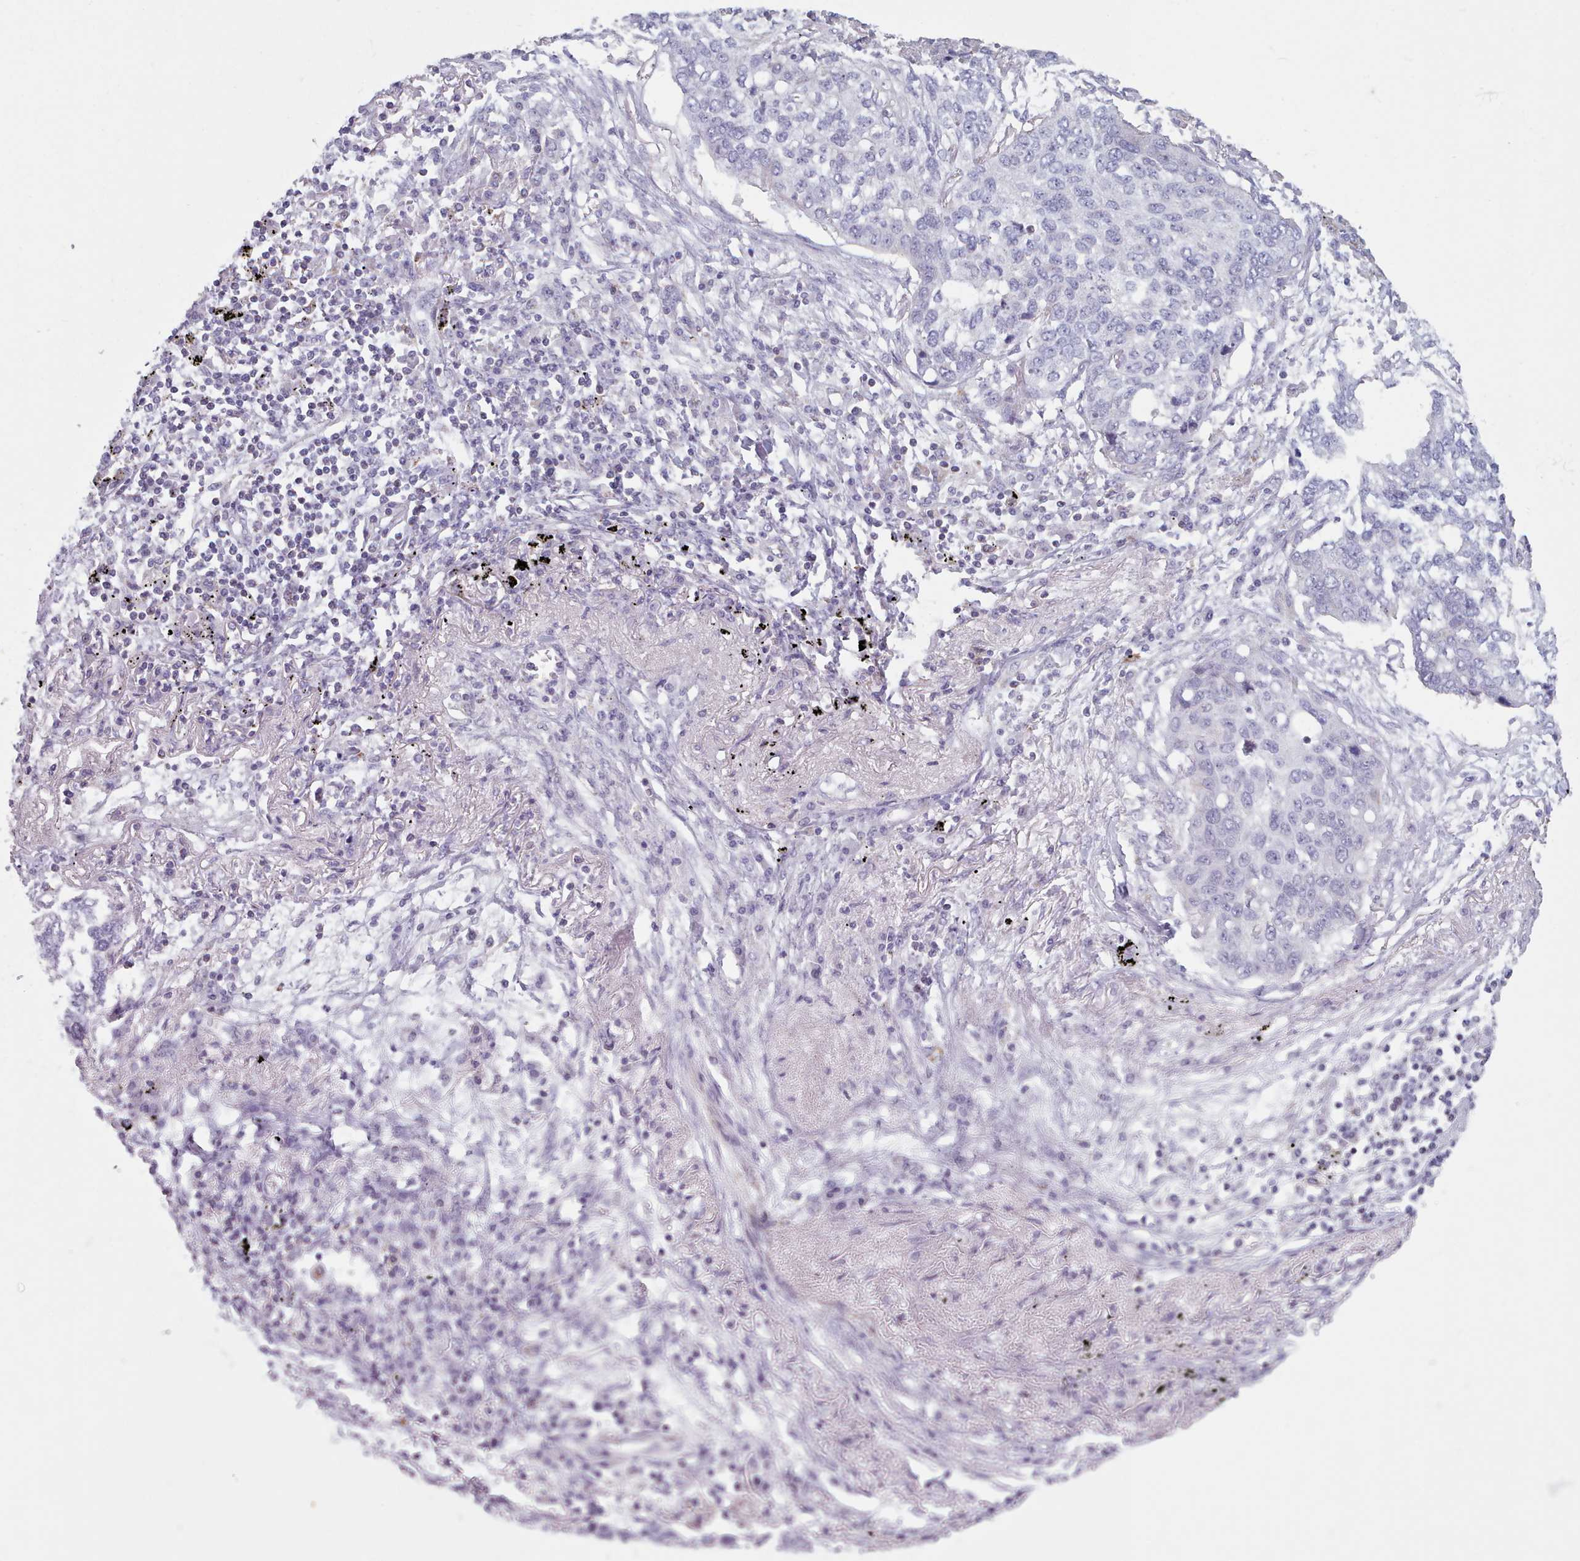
{"staining": {"intensity": "negative", "quantity": "none", "location": "none"}, "tissue": "lung cancer", "cell_type": "Tumor cells", "image_type": "cancer", "snomed": [{"axis": "morphology", "description": "Squamous cell carcinoma, NOS"}, {"axis": "topography", "description": "Lung"}], "caption": "Tumor cells are negative for protein expression in human lung squamous cell carcinoma.", "gene": "FAM170B", "patient": {"sex": "female", "age": 63}}